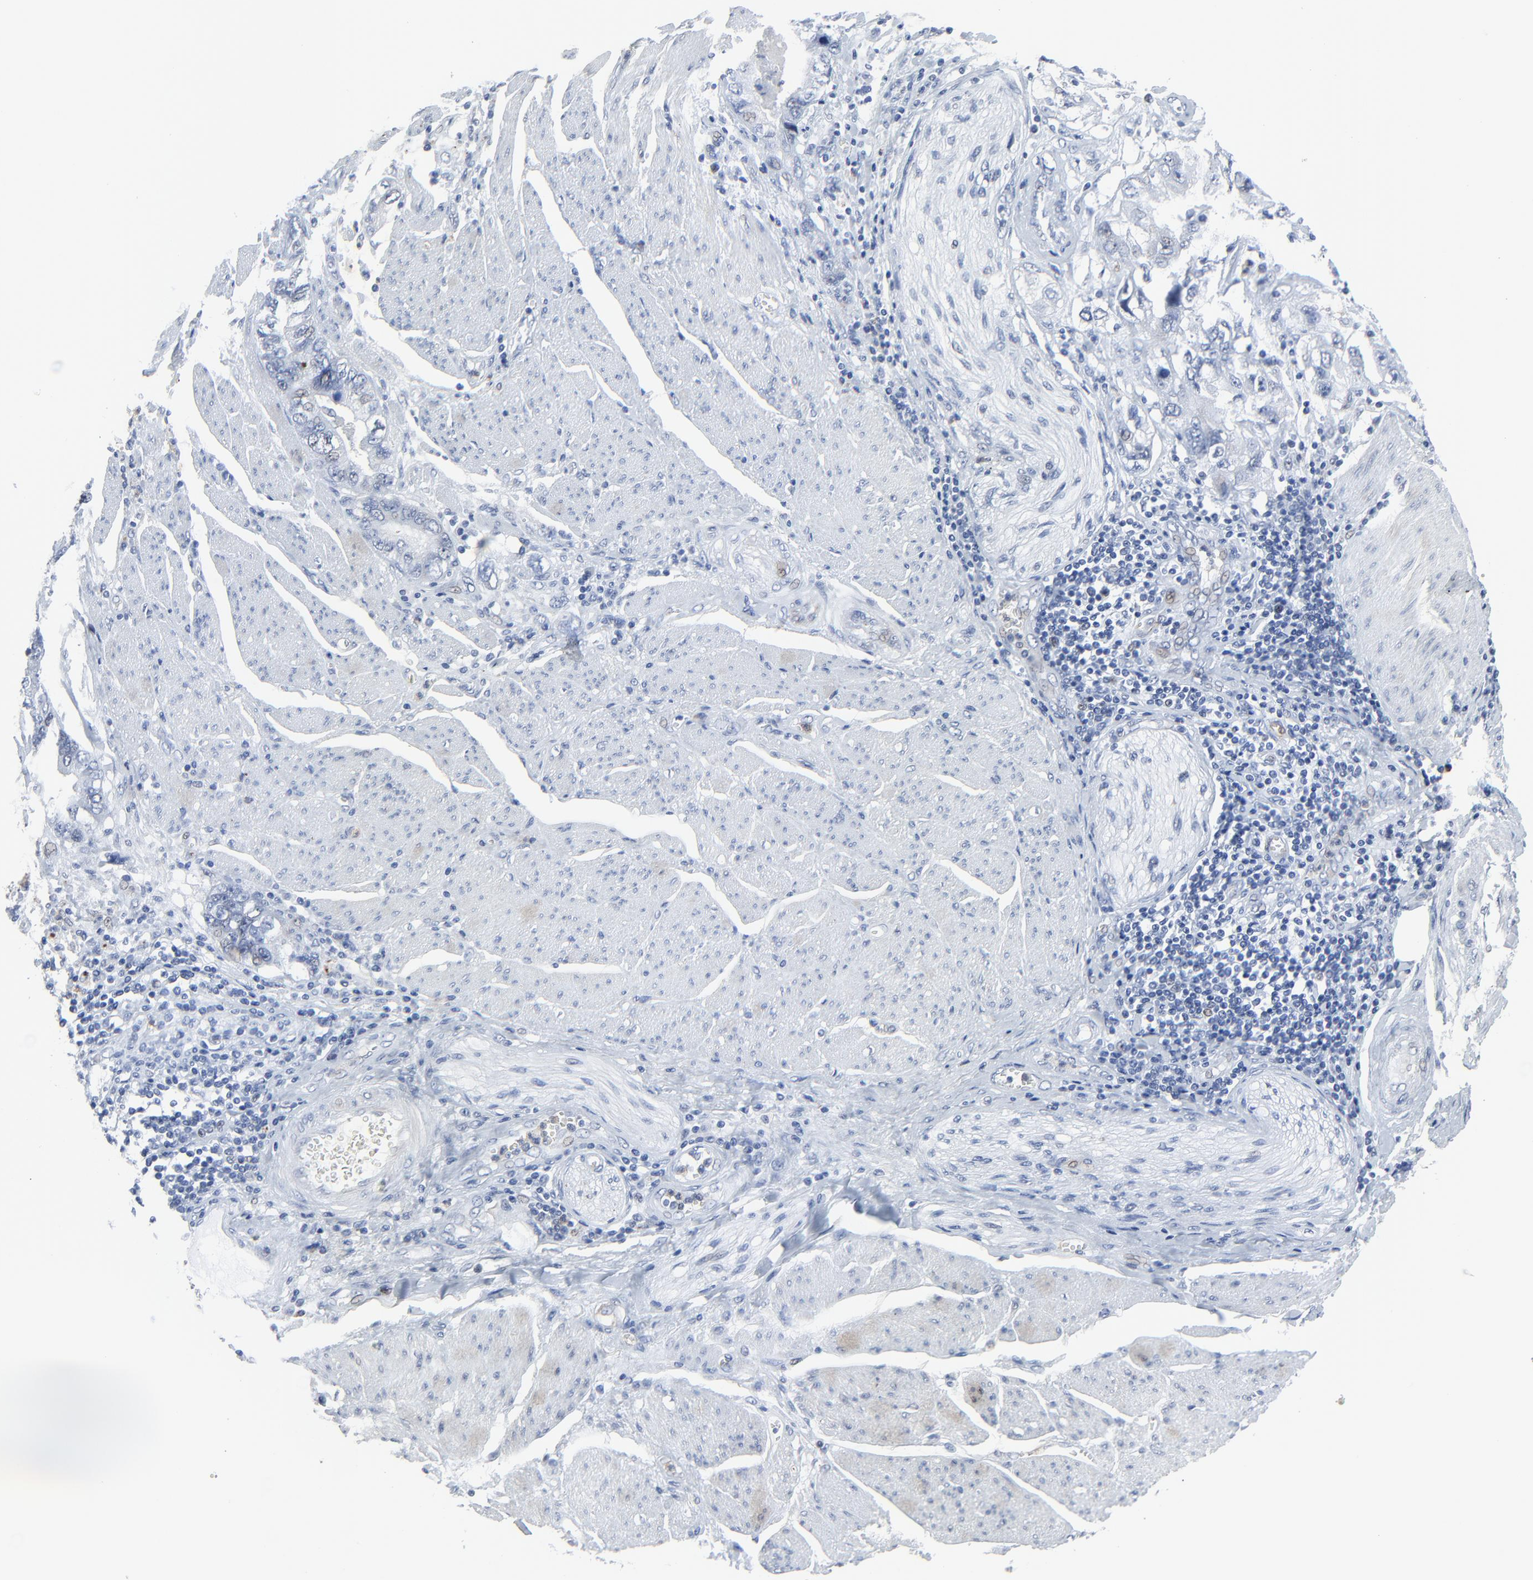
{"staining": {"intensity": "negative", "quantity": "none", "location": "none"}, "tissue": "stomach cancer", "cell_type": "Tumor cells", "image_type": "cancer", "snomed": [{"axis": "morphology", "description": "Adenocarcinoma, NOS"}, {"axis": "topography", "description": "Pancreas"}, {"axis": "topography", "description": "Stomach, upper"}], "caption": "Tumor cells show no significant protein staining in adenocarcinoma (stomach).", "gene": "BIRC3", "patient": {"sex": "male", "age": 77}}